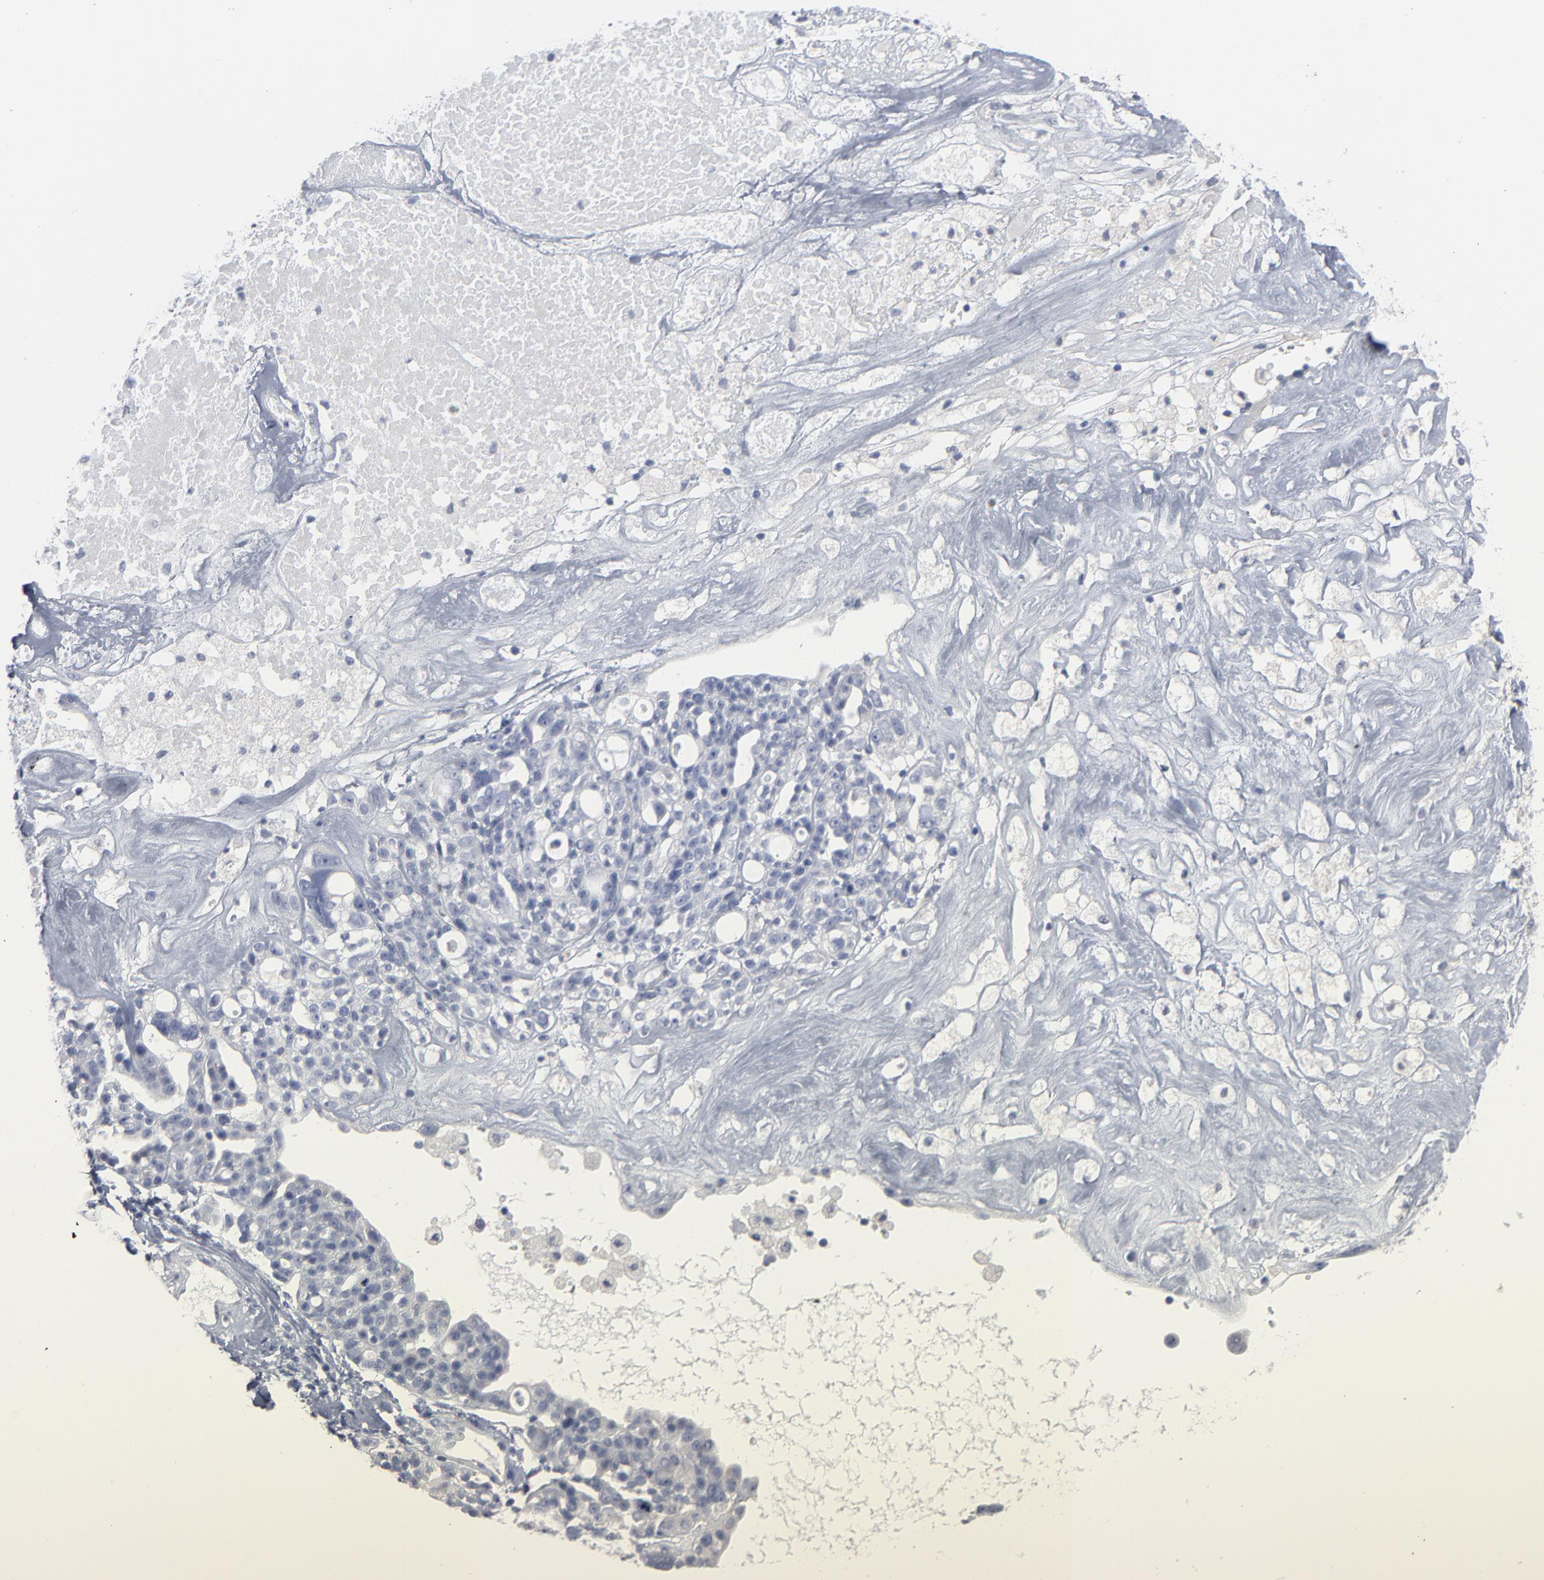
{"staining": {"intensity": "negative", "quantity": "none", "location": "none"}, "tissue": "ovarian cancer", "cell_type": "Tumor cells", "image_type": "cancer", "snomed": [{"axis": "morphology", "description": "Cystadenocarcinoma, serous, NOS"}, {"axis": "topography", "description": "Ovary"}], "caption": "Ovarian cancer (serous cystadenocarcinoma) stained for a protein using immunohistochemistry displays no positivity tumor cells.", "gene": "PAGE1", "patient": {"sex": "female", "age": 66}}